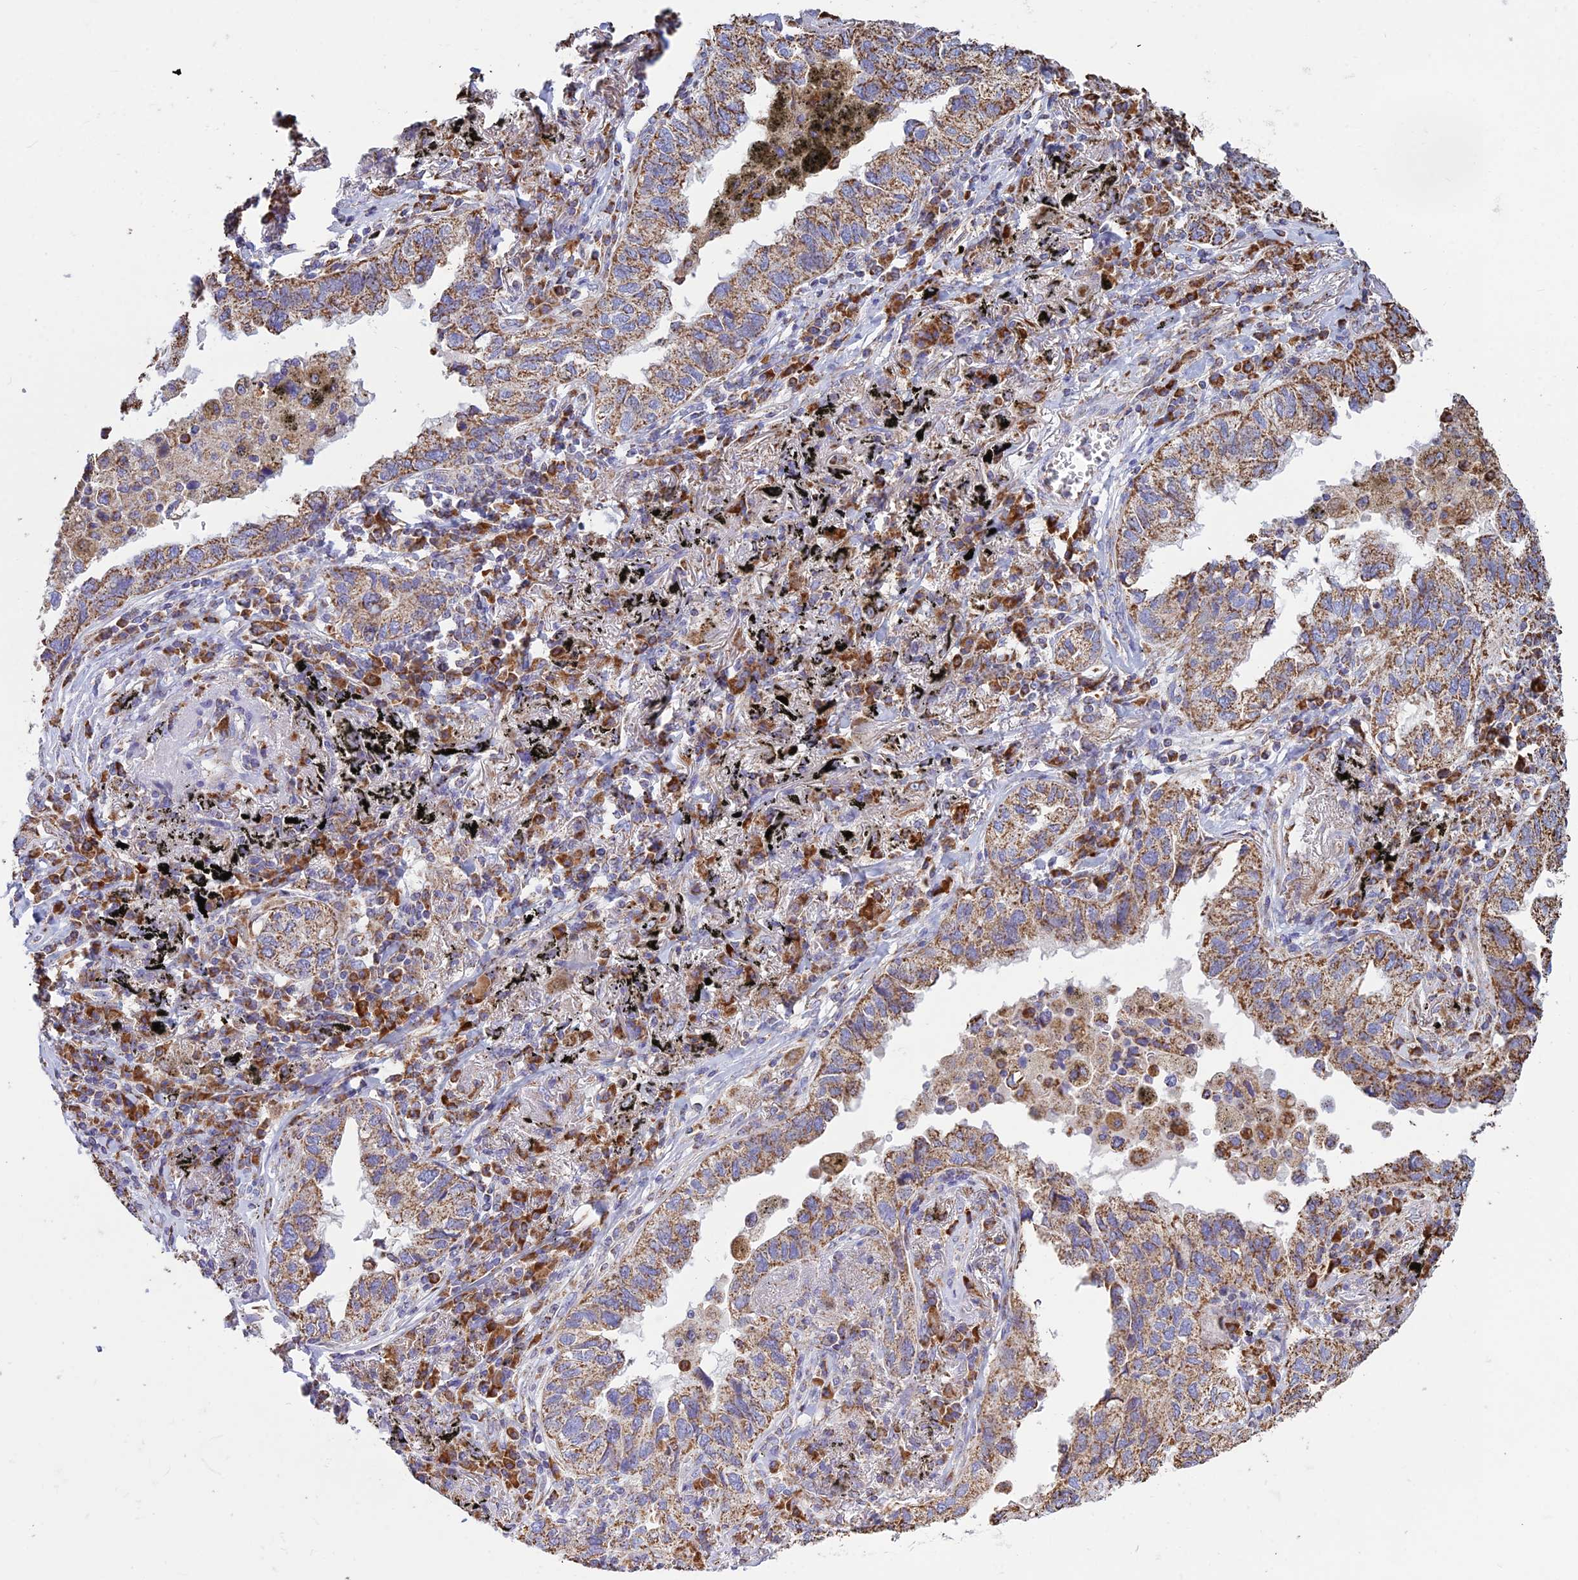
{"staining": {"intensity": "moderate", "quantity": ">75%", "location": "cytoplasmic/membranous"}, "tissue": "lung cancer", "cell_type": "Tumor cells", "image_type": "cancer", "snomed": [{"axis": "morphology", "description": "Adenocarcinoma, NOS"}, {"axis": "topography", "description": "Lung"}], "caption": "A high-resolution photomicrograph shows IHC staining of adenocarcinoma (lung), which shows moderate cytoplasmic/membranous staining in about >75% of tumor cells.", "gene": "OR2W3", "patient": {"sex": "male", "age": 65}}